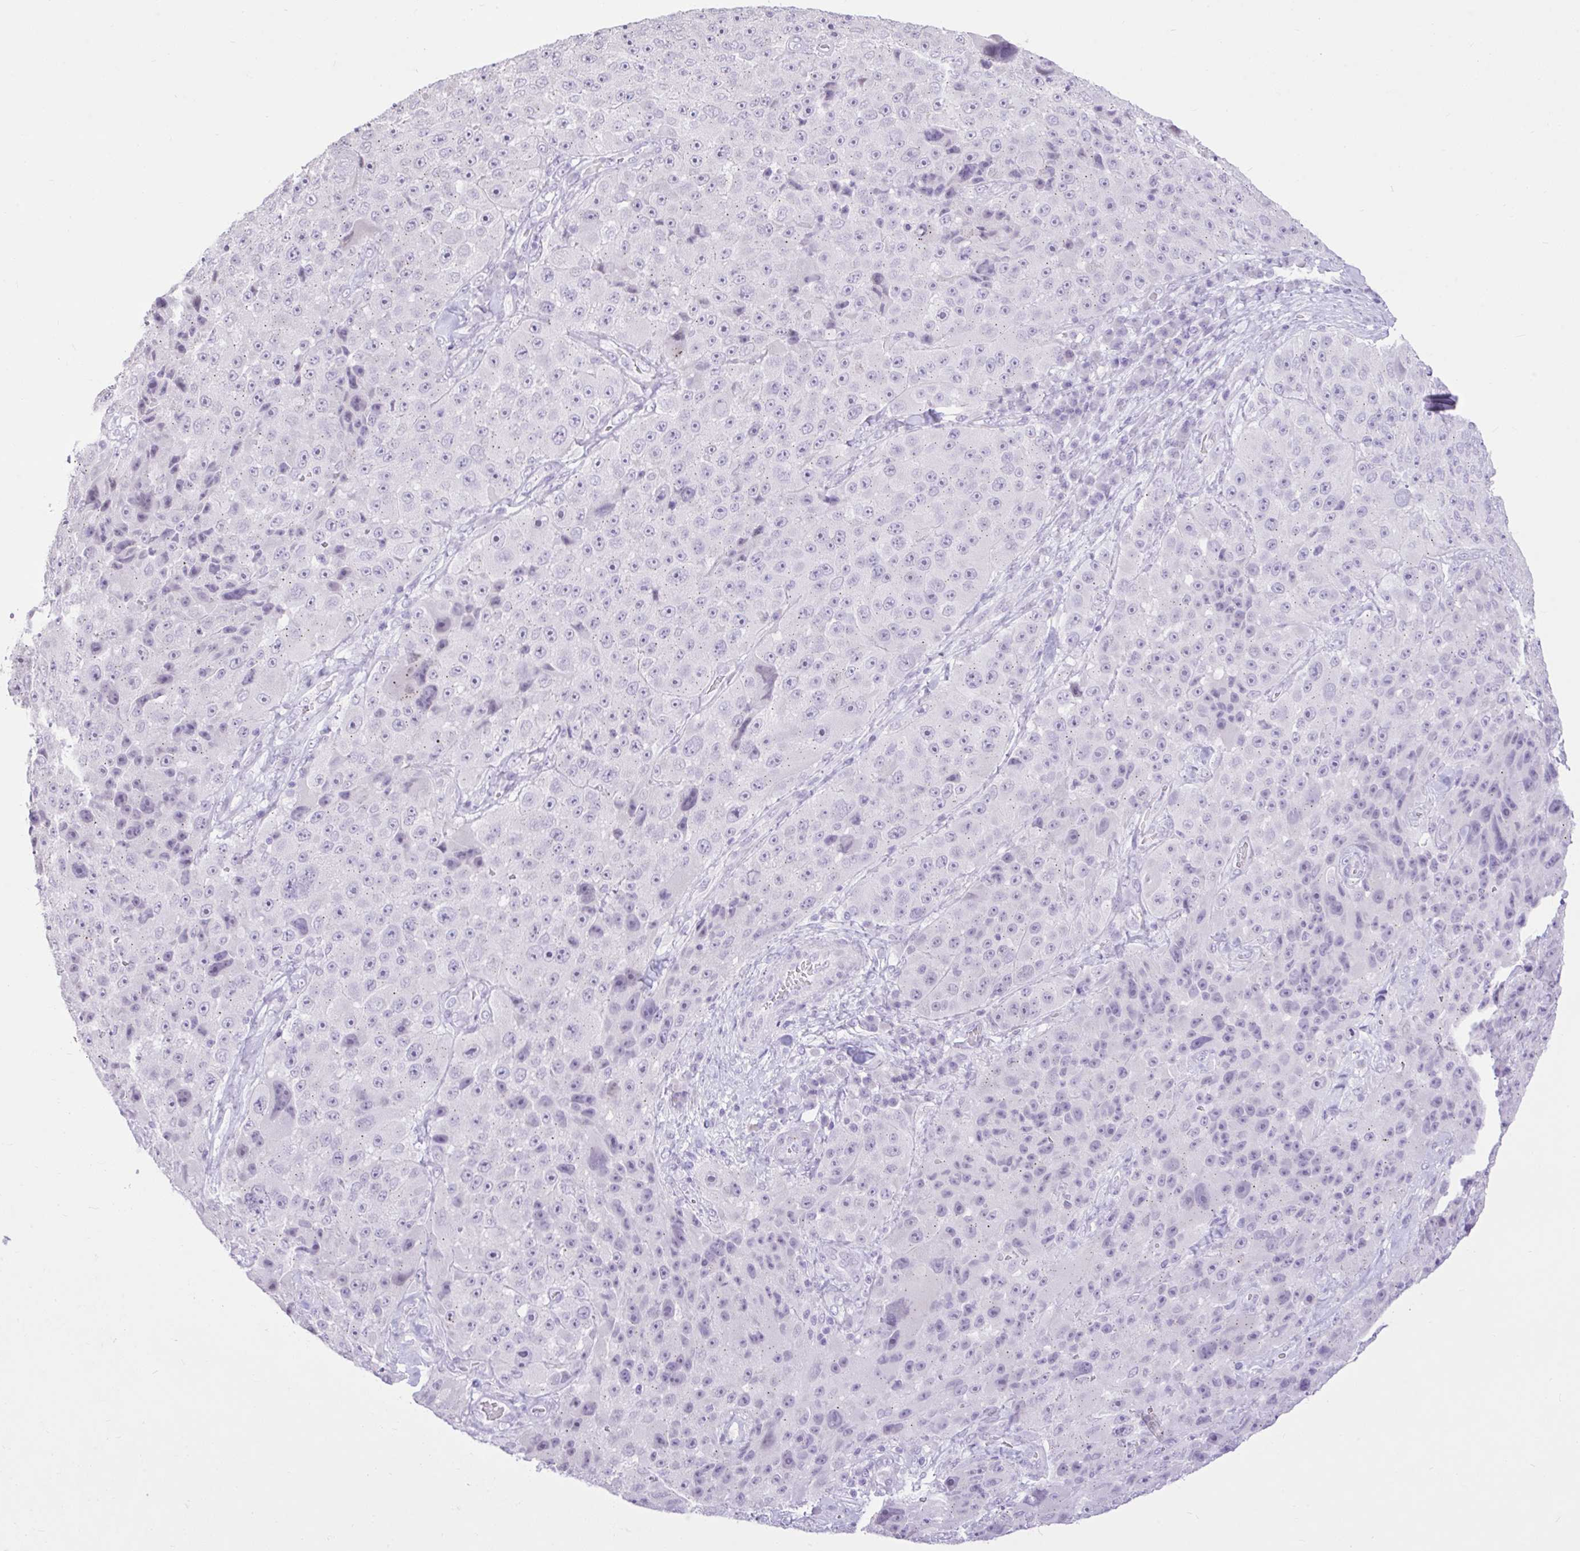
{"staining": {"intensity": "negative", "quantity": "none", "location": "none"}, "tissue": "melanoma", "cell_type": "Tumor cells", "image_type": "cancer", "snomed": [{"axis": "morphology", "description": "Malignant melanoma, Metastatic site"}, {"axis": "topography", "description": "Lymph node"}], "caption": "A high-resolution photomicrograph shows immunohistochemistry (IHC) staining of melanoma, which displays no significant staining in tumor cells.", "gene": "REEP1", "patient": {"sex": "male", "age": 62}}